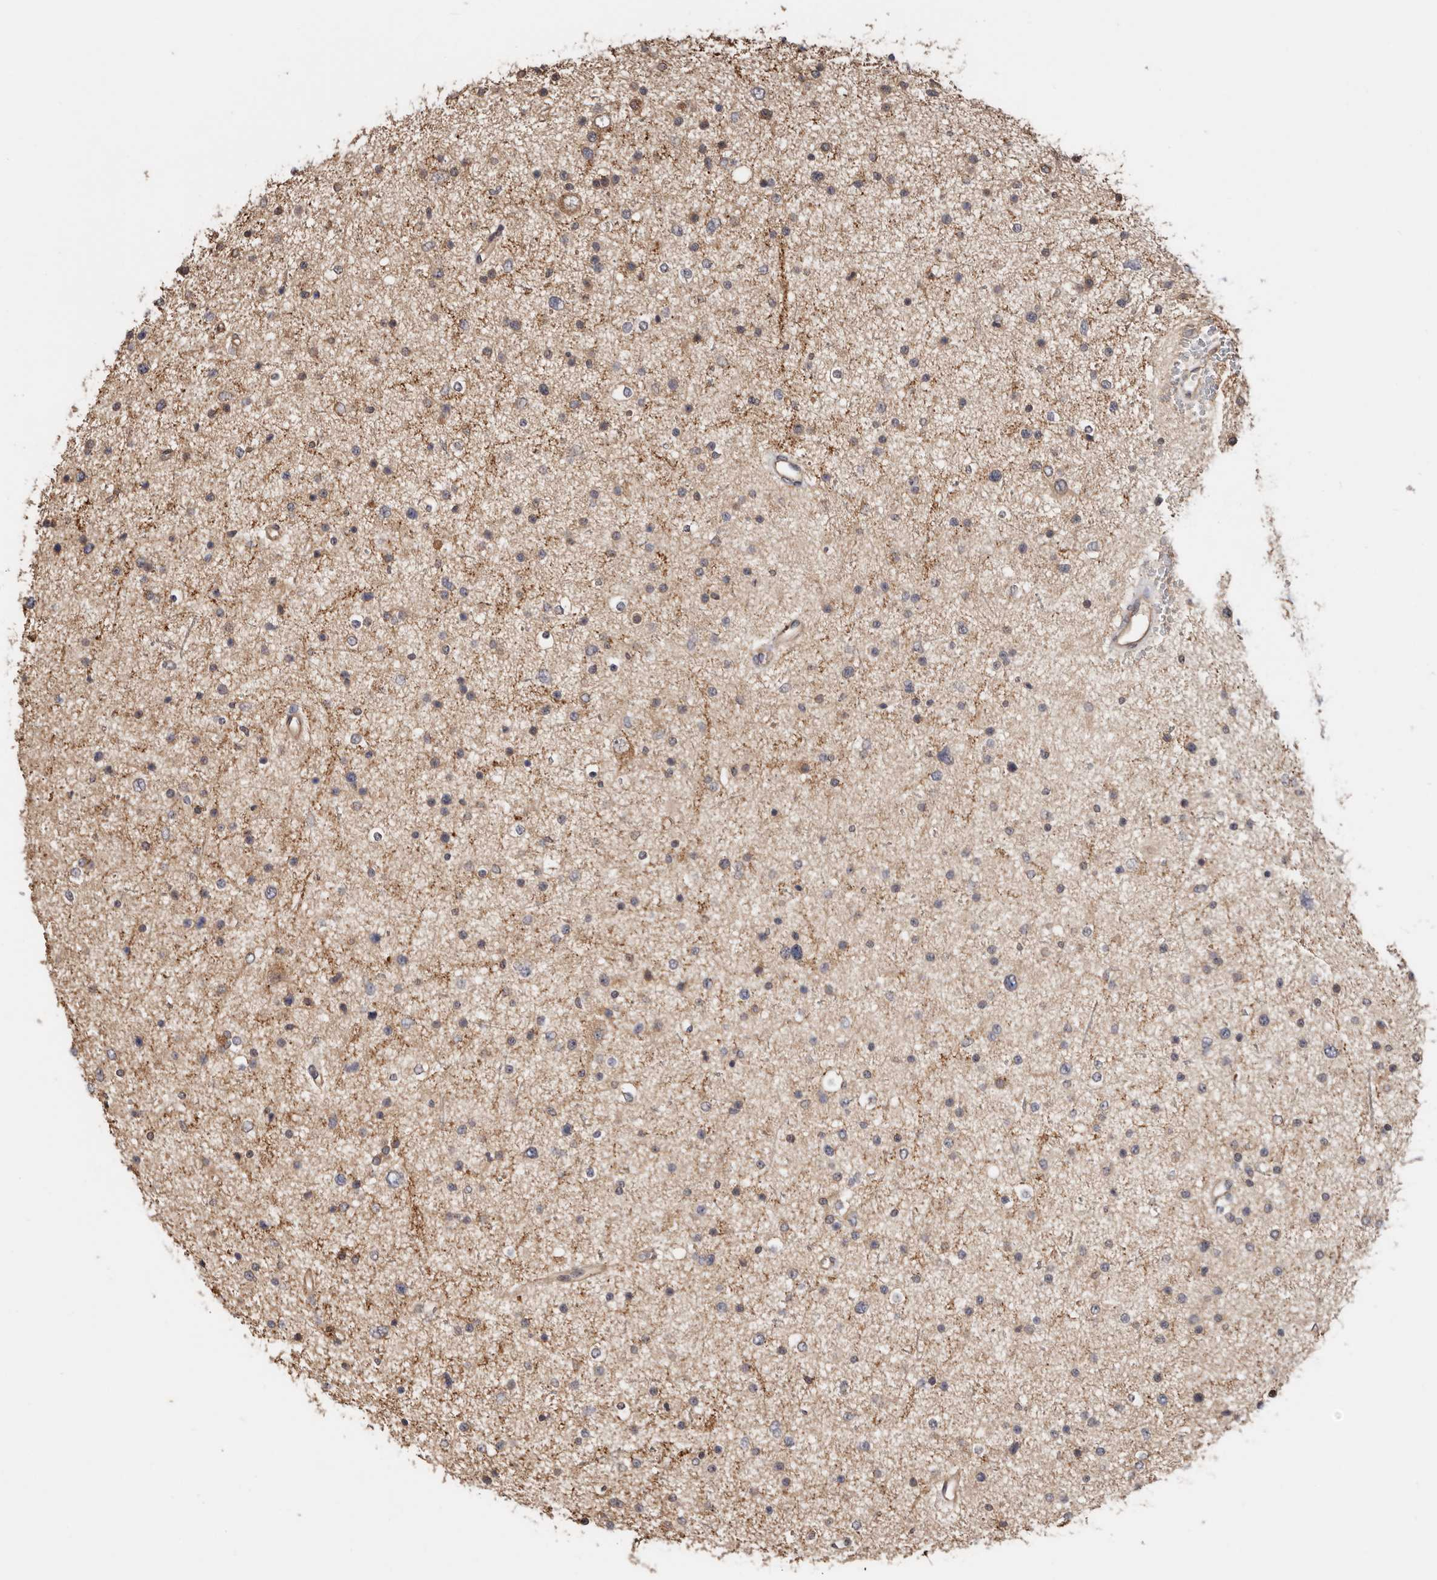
{"staining": {"intensity": "weak", "quantity": "<25%", "location": "cytoplasmic/membranous"}, "tissue": "glioma", "cell_type": "Tumor cells", "image_type": "cancer", "snomed": [{"axis": "morphology", "description": "Glioma, malignant, Low grade"}, {"axis": "topography", "description": "Brain"}], "caption": "Tumor cells are negative for brown protein staining in glioma. Nuclei are stained in blue.", "gene": "RSPO2", "patient": {"sex": "female", "age": 37}}